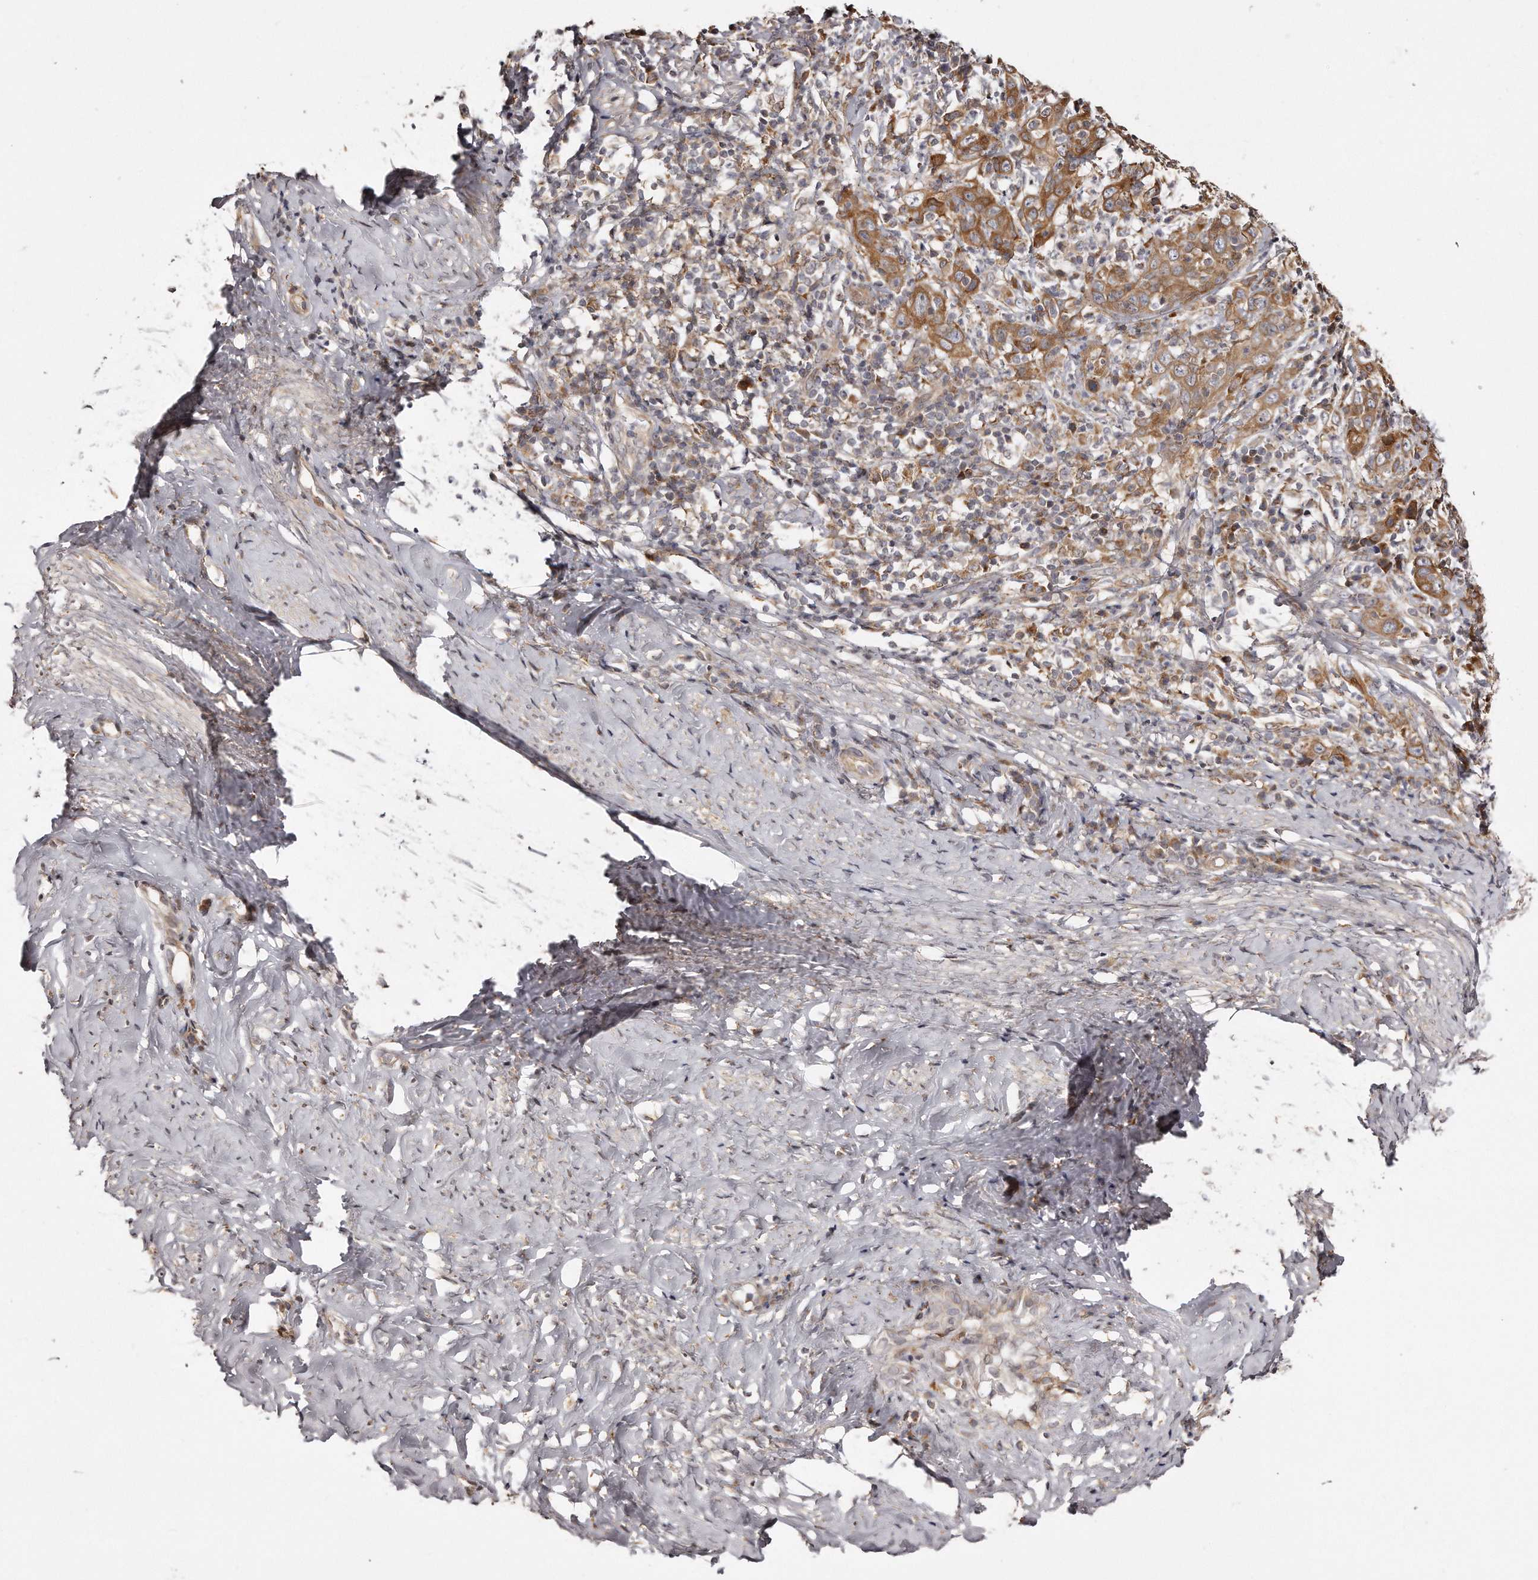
{"staining": {"intensity": "moderate", "quantity": ">75%", "location": "cytoplasmic/membranous"}, "tissue": "cervical cancer", "cell_type": "Tumor cells", "image_type": "cancer", "snomed": [{"axis": "morphology", "description": "Squamous cell carcinoma, NOS"}, {"axis": "topography", "description": "Cervix"}], "caption": "Brown immunohistochemical staining in squamous cell carcinoma (cervical) demonstrates moderate cytoplasmic/membranous expression in about >75% of tumor cells.", "gene": "TRAPPC14", "patient": {"sex": "female", "age": 46}}